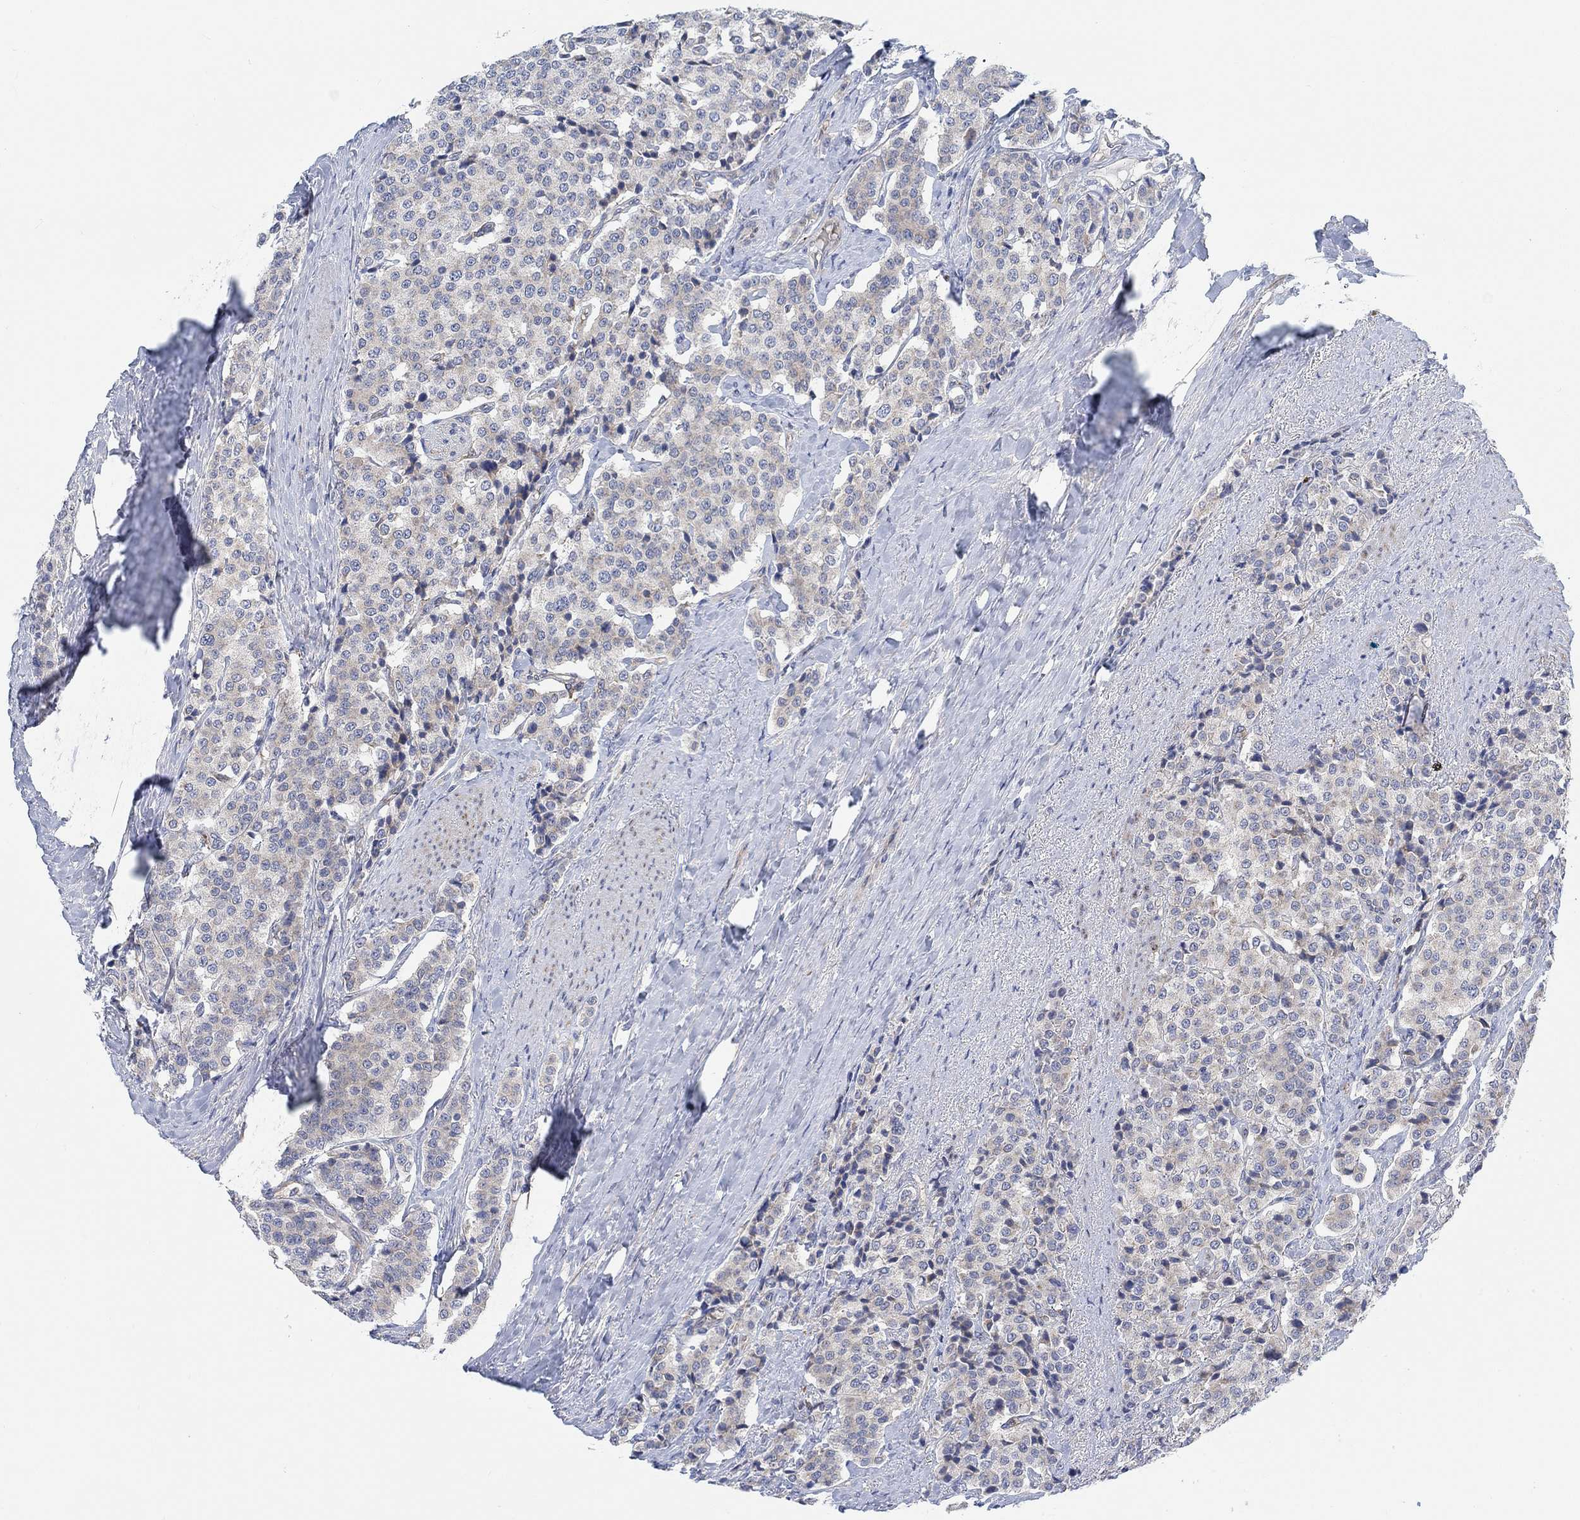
{"staining": {"intensity": "weak", "quantity": "<25%", "location": "cytoplasmic/membranous"}, "tissue": "carcinoid", "cell_type": "Tumor cells", "image_type": "cancer", "snomed": [{"axis": "morphology", "description": "Carcinoid, malignant, NOS"}, {"axis": "topography", "description": "Small intestine"}], "caption": "Immunohistochemistry (IHC) of carcinoid displays no staining in tumor cells.", "gene": "PMFBP1", "patient": {"sex": "female", "age": 58}}